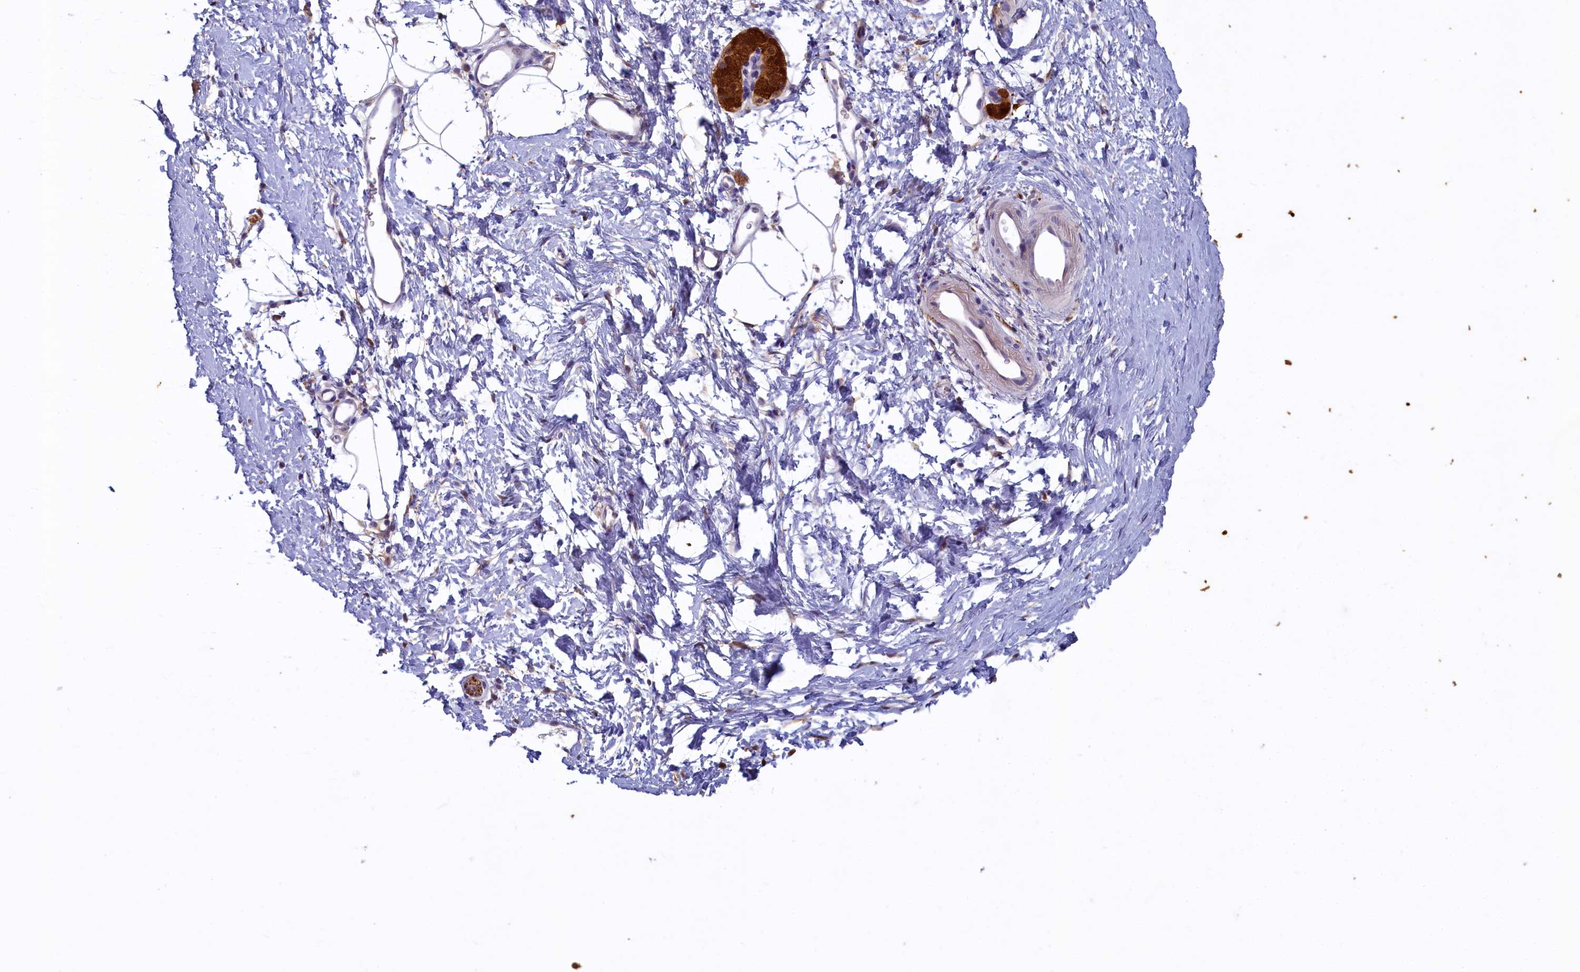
{"staining": {"intensity": "strong", "quantity": ">75%", "location": "cytoplasmic/membranous,nuclear"}, "tissue": "pancreatic cancer", "cell_type": "Tumor cells", "image_type": "cancer", "snomed": [{"axis": "morphology", "description": "Adenocarcinoma, NOS"}, {"axis": "topography", "description": "Pancreas"}], "caption": "A brown stain highlights strong cytoplasmic/membranous and nuclear expression of a protein in adenocarcinoma (pancreatic) tumor cells. The staining was performed using DAB, with brown indicating positive protein expression. Nuclei are stained blue with hematoxylin.", "gene": "UCHL3", "patient": {"sex": "male", "age": 50}}